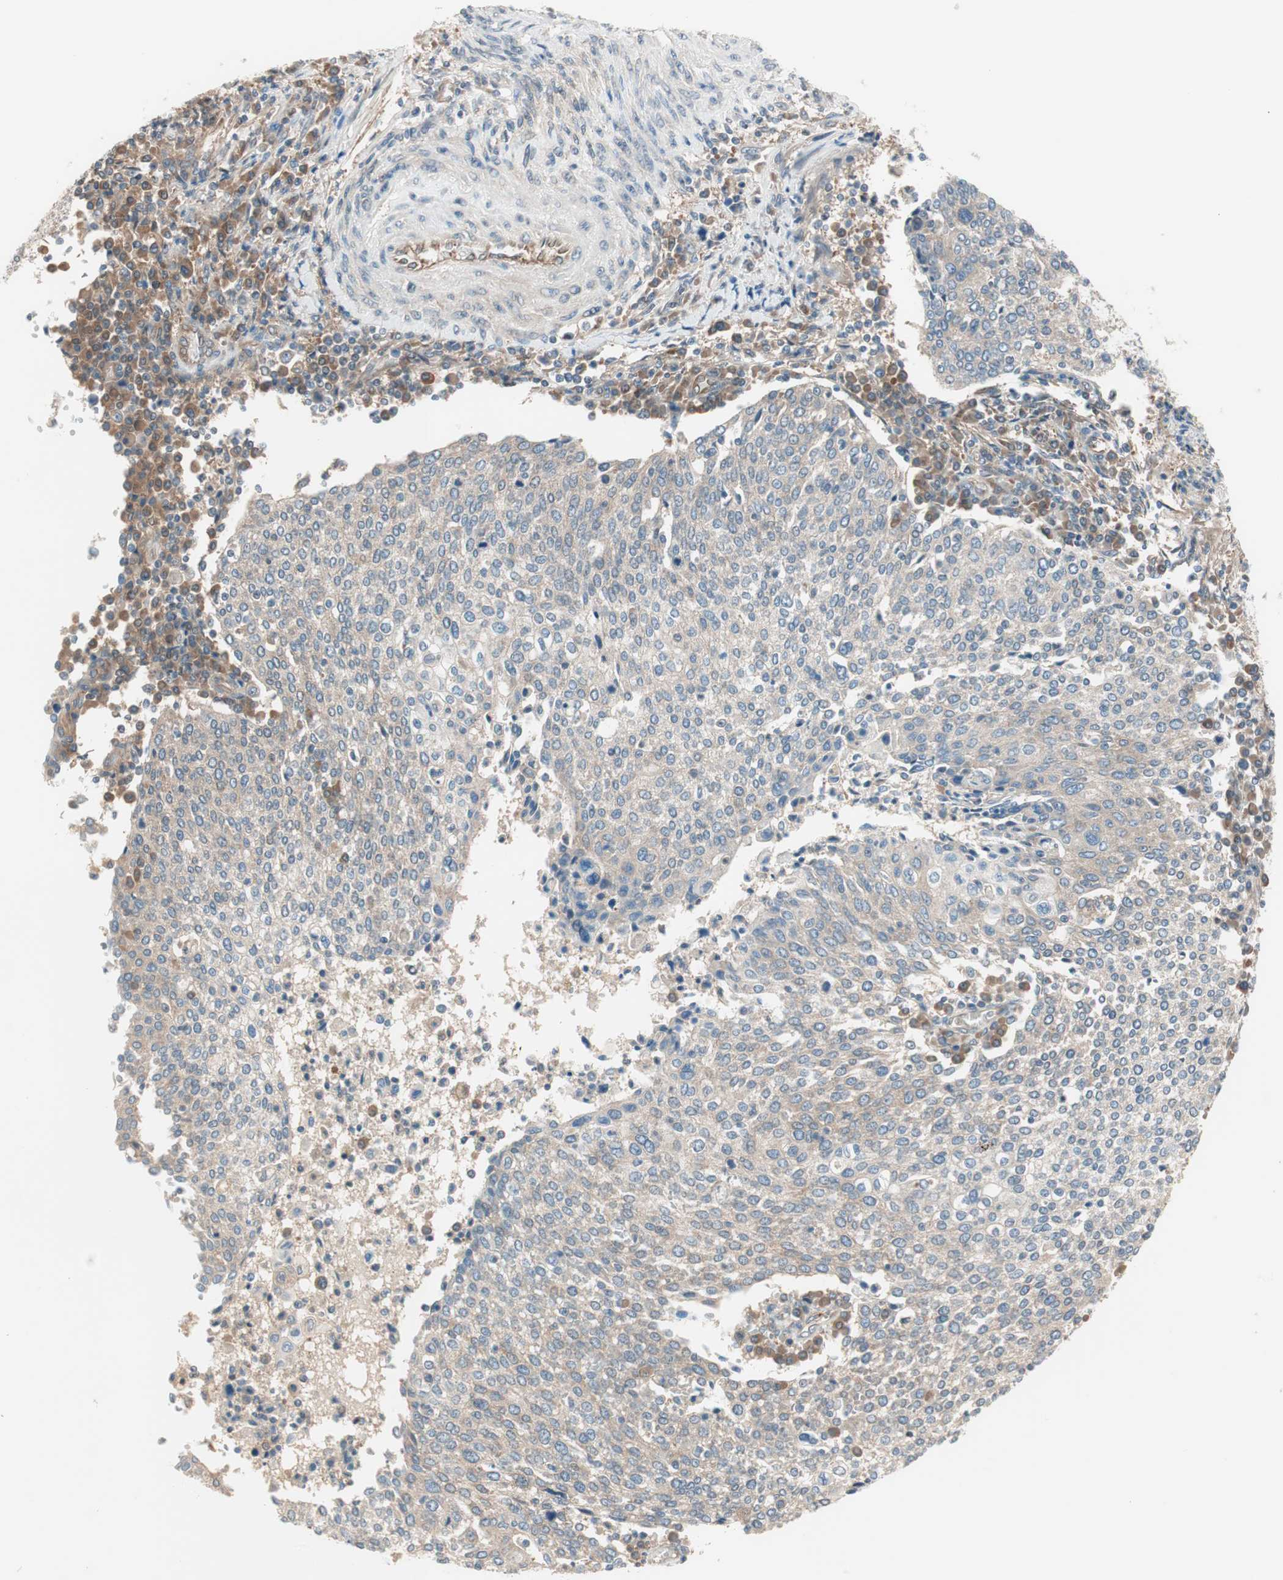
{"staining": {"intensity": "weak", "quantity": ">75%", "location": "cytoplasmic/membranous"}, "tissue": "cervical cancer", "cell_type": "Tumor cells", "image_type": "cancer", "snomed": [{"axis": "morphology", "description": "Squamous cell carcinoma, NOS"}, {"axis": "topography", "description": "Cervix"}], "caption": "Immunohistochemical staining of squamous cell carcinoma (cervical) displays weak cytoplasmic/membranous protein positivity in about >75% of tumor cells.", "gene": "GALT", "patient": {"sex": "female", "age": 40}}